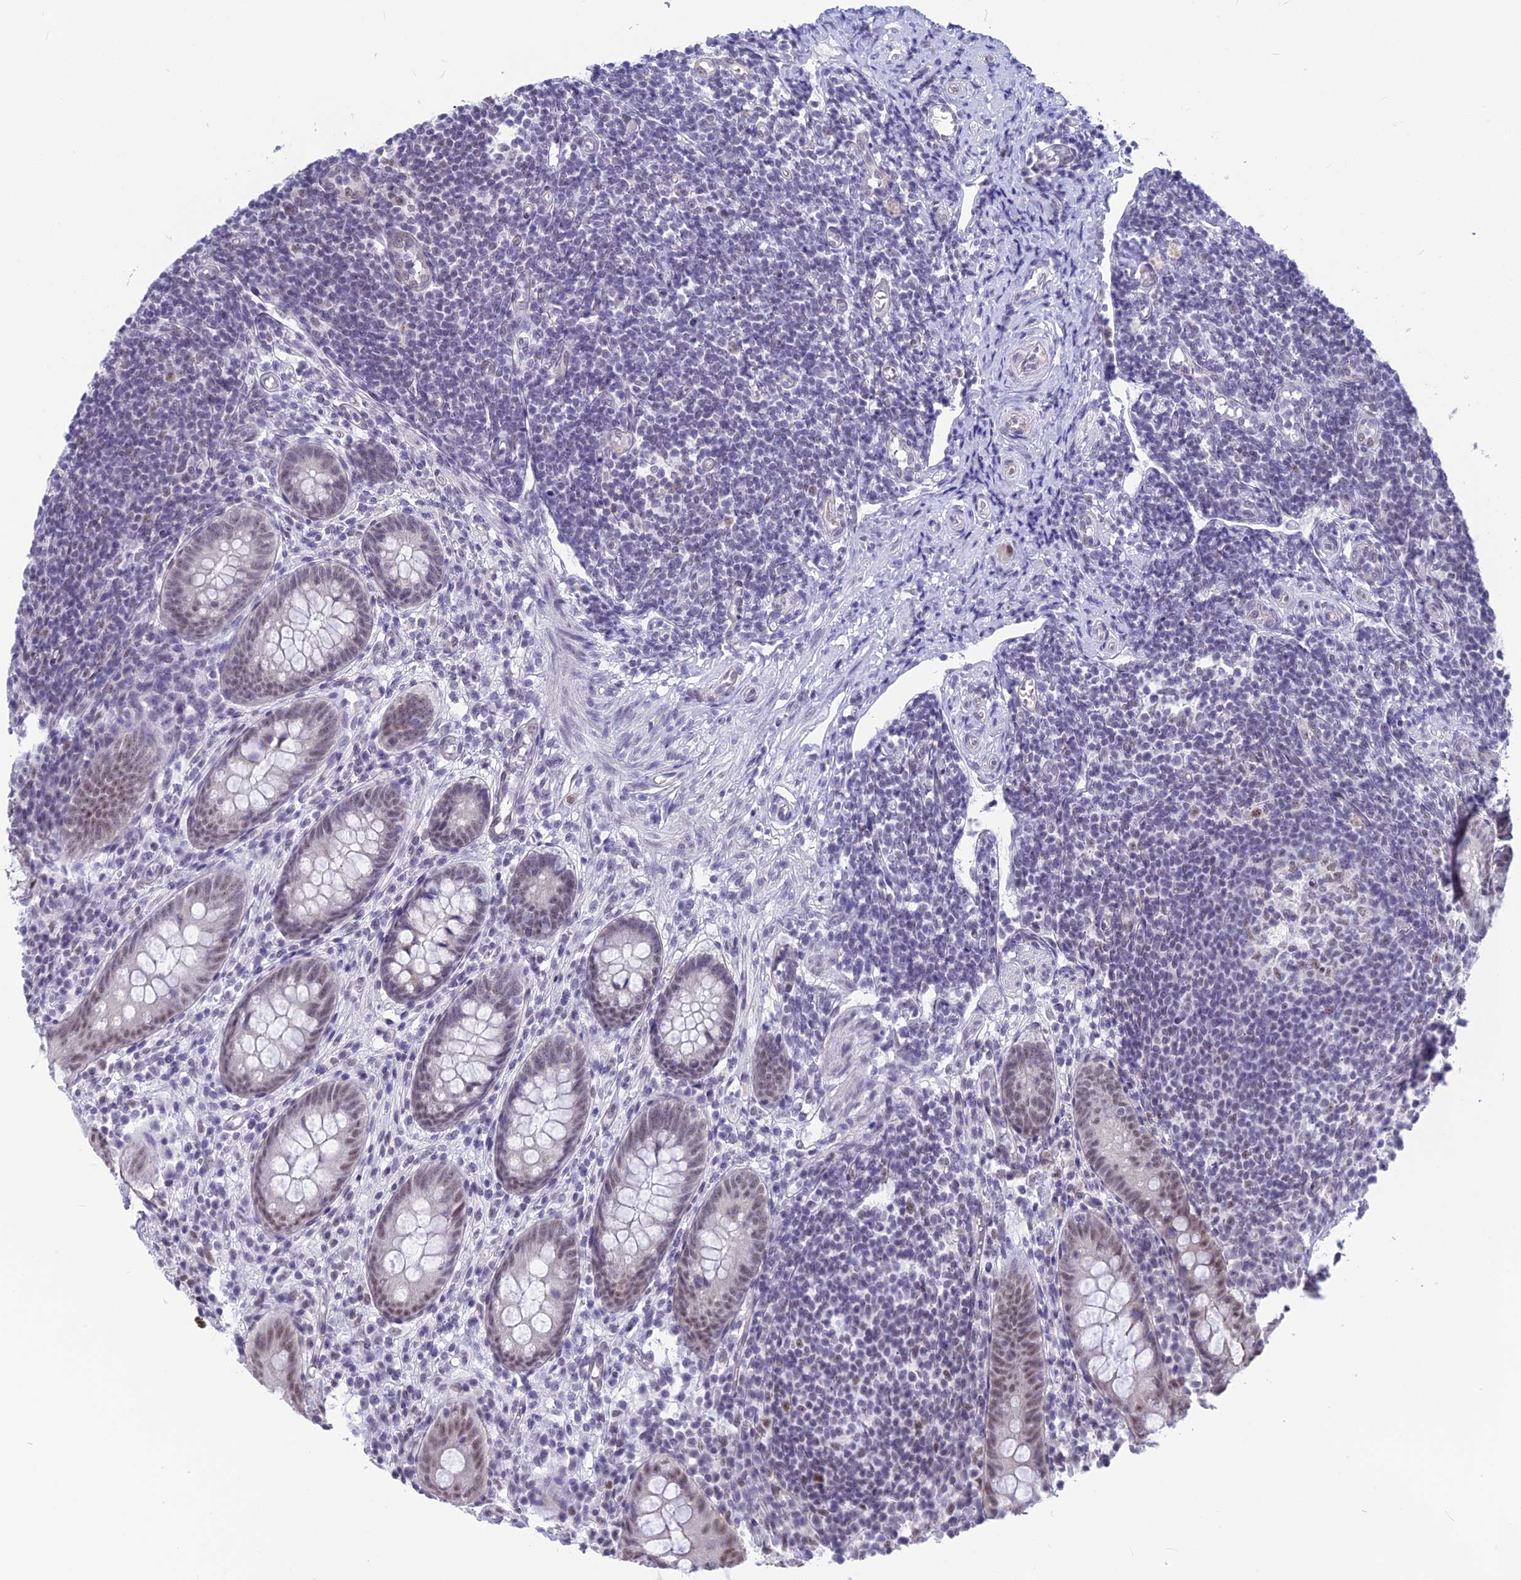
{"staining": {"intensity": "moderate", "quantity": "<25%", "location": "nuclear"}, "tissue": "appendix", "cell_type": "Glandular cells", "image_type": "normal", "snomed": [{"axis": "morphology", "description": "Normal tissue, NOS"}, {"axis": "topography", "description": "Appendix"}], "caption": "A high-resolution micrograph shows IHC staining of normal appendix, which demonstrates moderate nuclear expression in about <25% of glandular cells.", "gene": "SRSF5", "patient": {"sex": "female", "age": 33}}